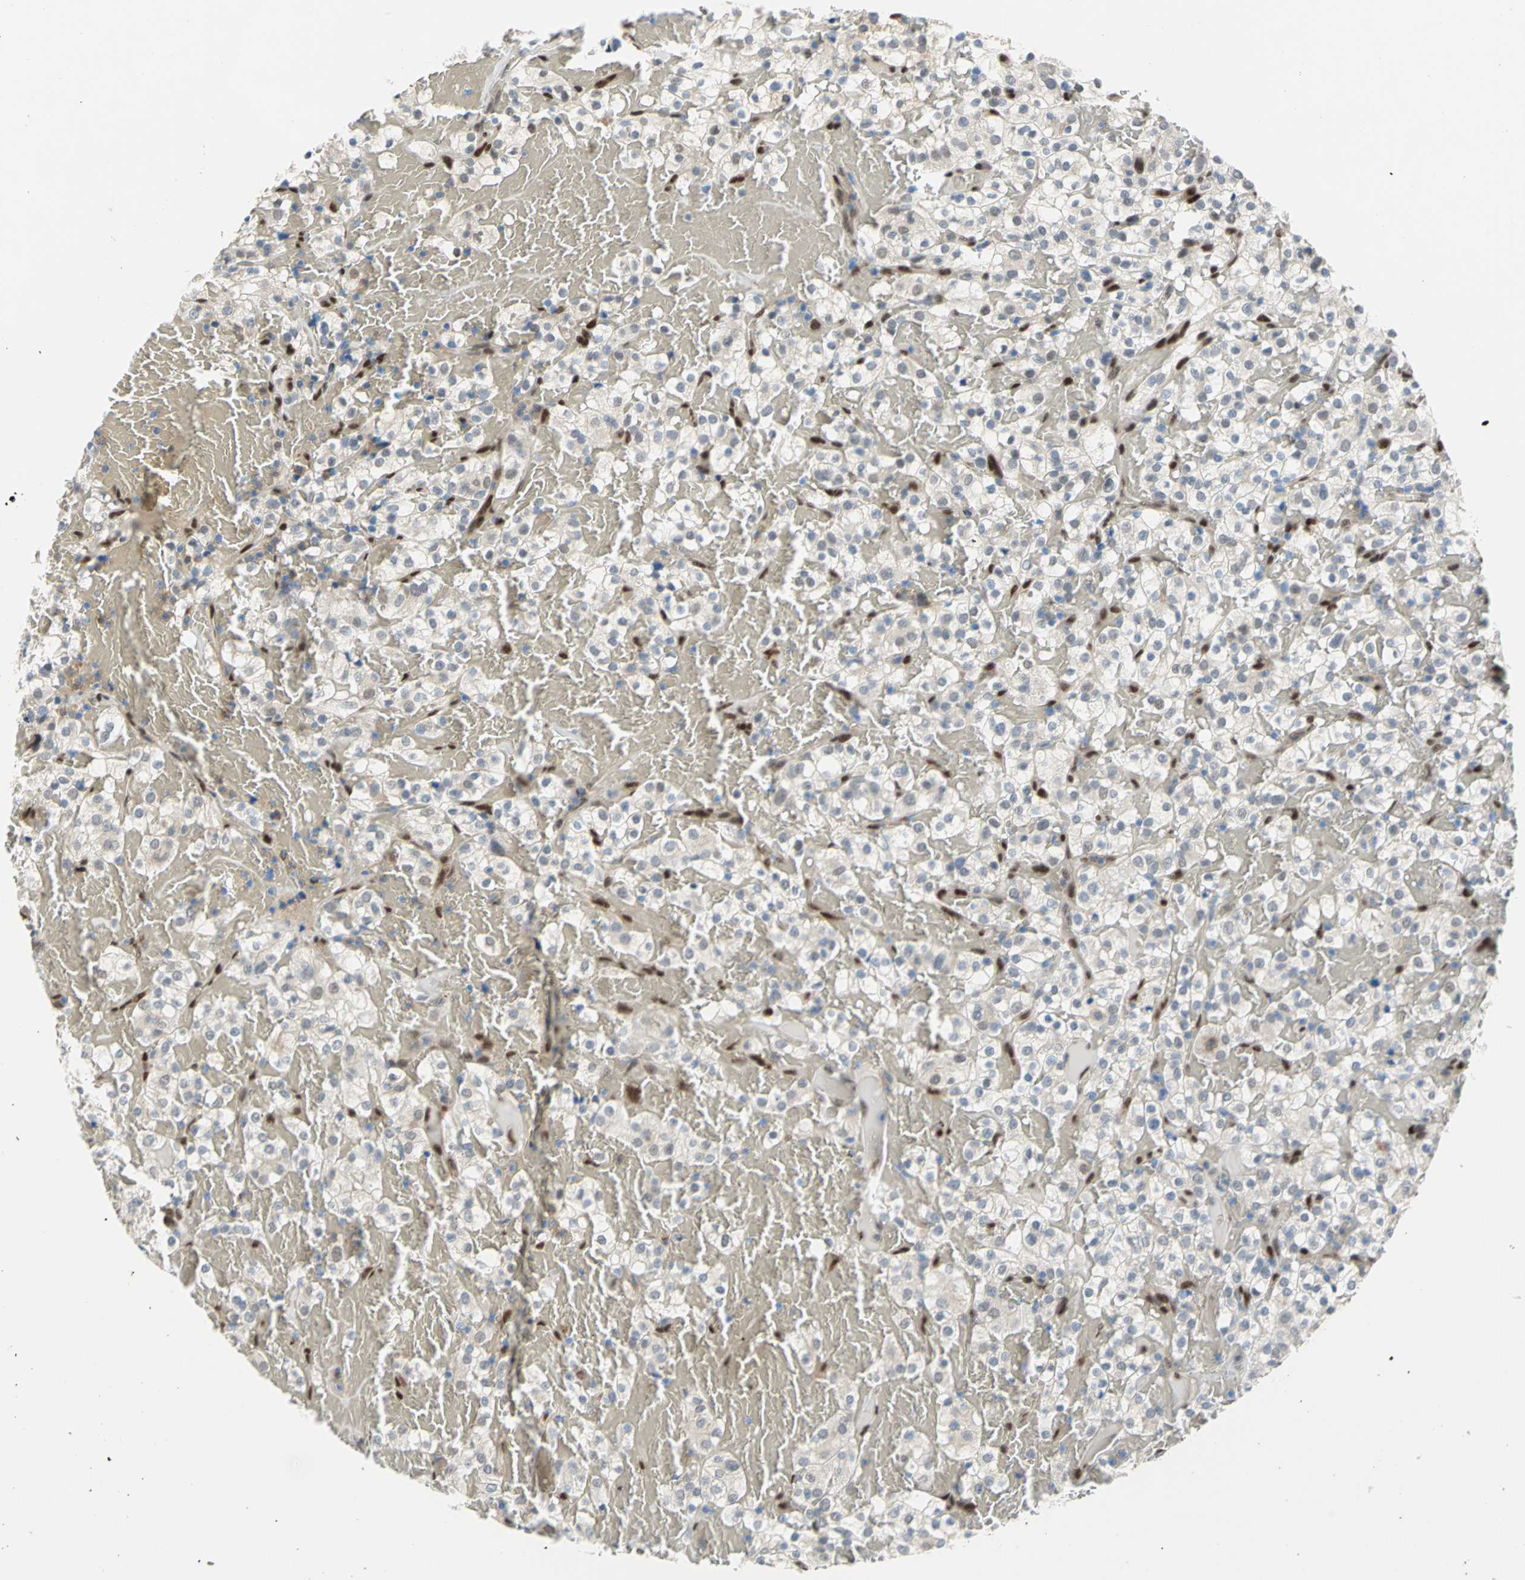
{"staining": {"intensity": "moderate", "quantity": "<25%", "location": "nuclear"}, "tissue": "renal cancer", "cell_type": "Tumor cells", "image_type": "cancer", "snomed": [{"axis": "morphology", "description": "Normal tissue, NOS"}, {"axis": "morphology", "description": "Adenocarcinoma, NOS"}, {"axis": "topography", "description": "Kidney"}], "caption": "Protein analysis of adenocarcinoma (renal) tissue displays moderate nuclear staining in approximately <25% of tumor cells.", "gene": "RBFOX2", "patient": {"sex": "female", "age": 72}}